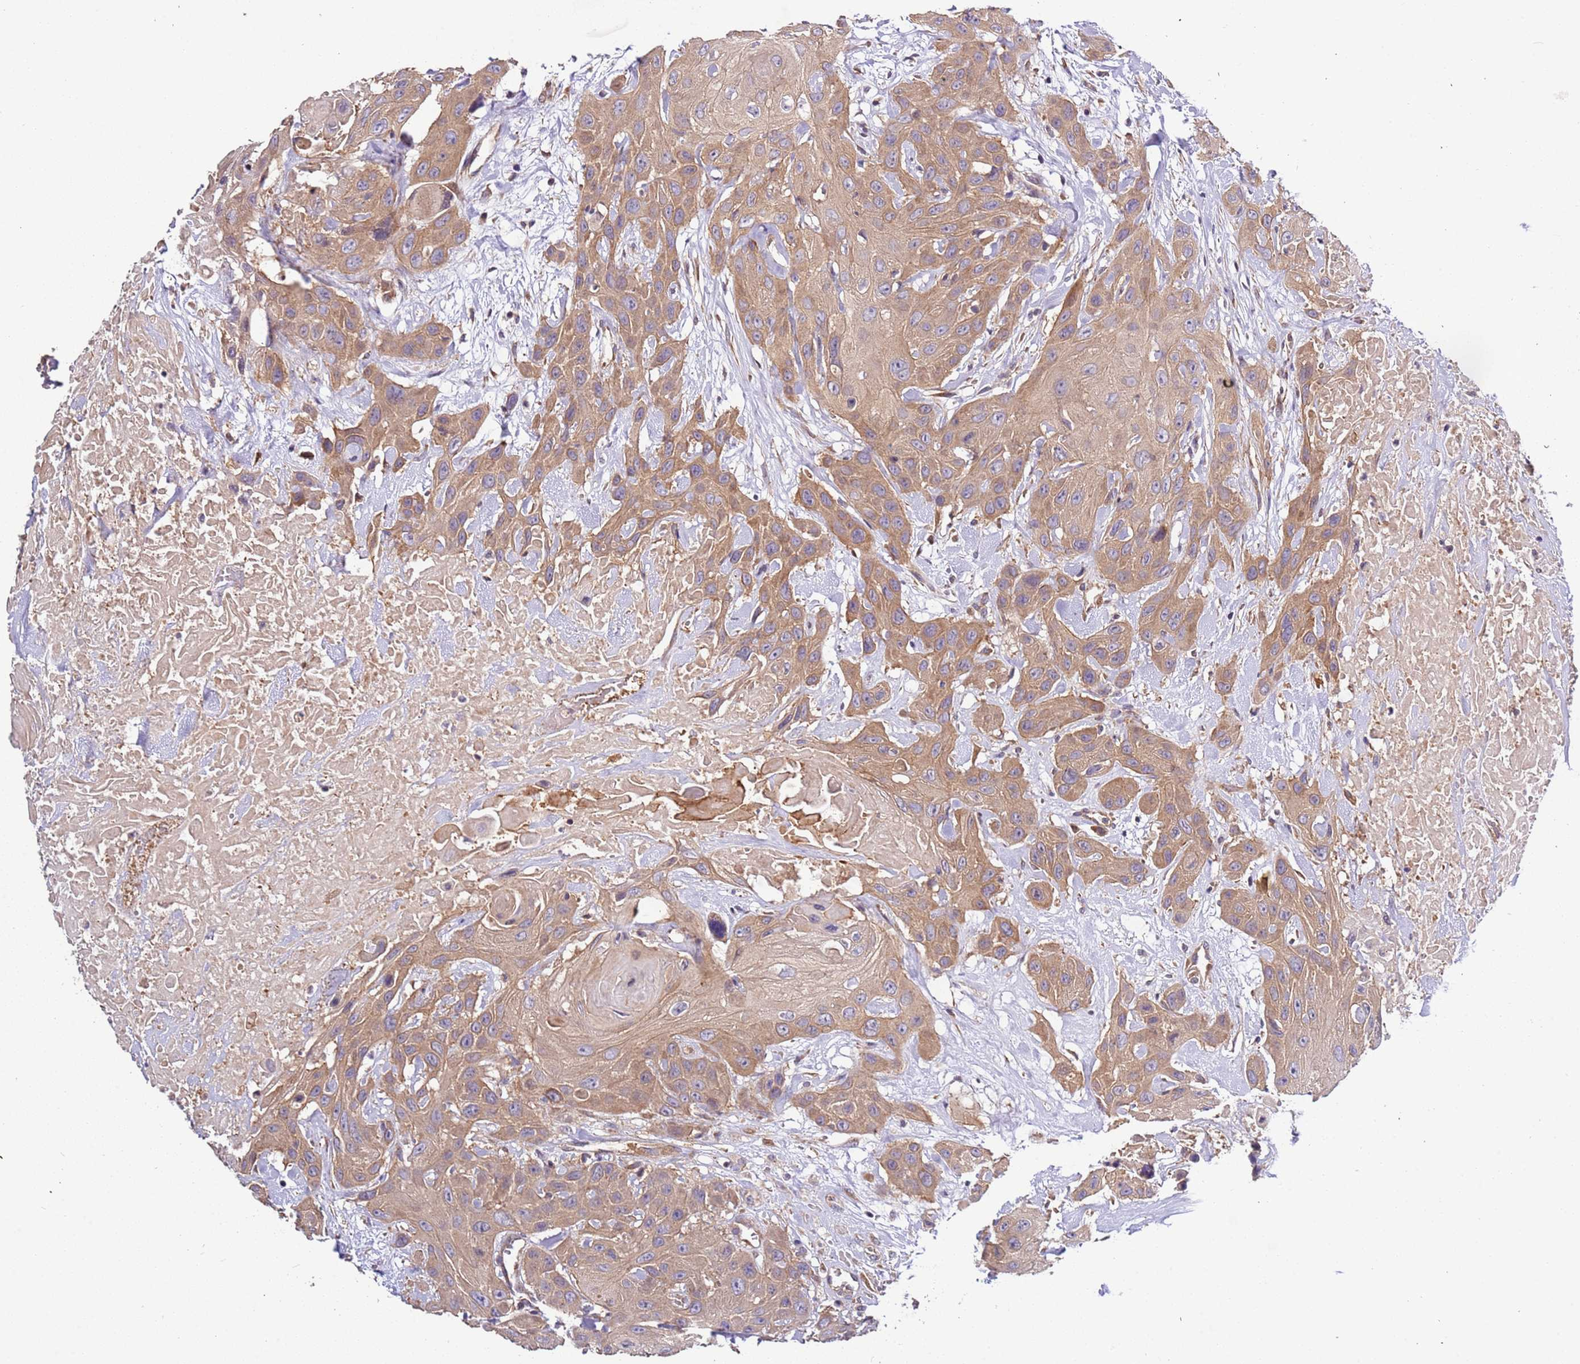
{"staining": {"intensity": "moderate", "quantity": ">75%", "location": "cytoplasmic/membranous"}, "tissue": "head and neck cancer", "cell_type": "Tumor cells", "image_type": "cancer", "snomed": [{"axis": "morphology", "description": "Squamous cell carcinoma, NOS"}, {"axis": "topography", "description": "Head-Neck"}], "caption": "A brown stain labels moderate cytoplasmic/membranous staining of a protein in squamous cell carcinoma (head and neck) tumor cells.", "gene": "LAMB4", "patient": {"sex": "male", "age": 81}}